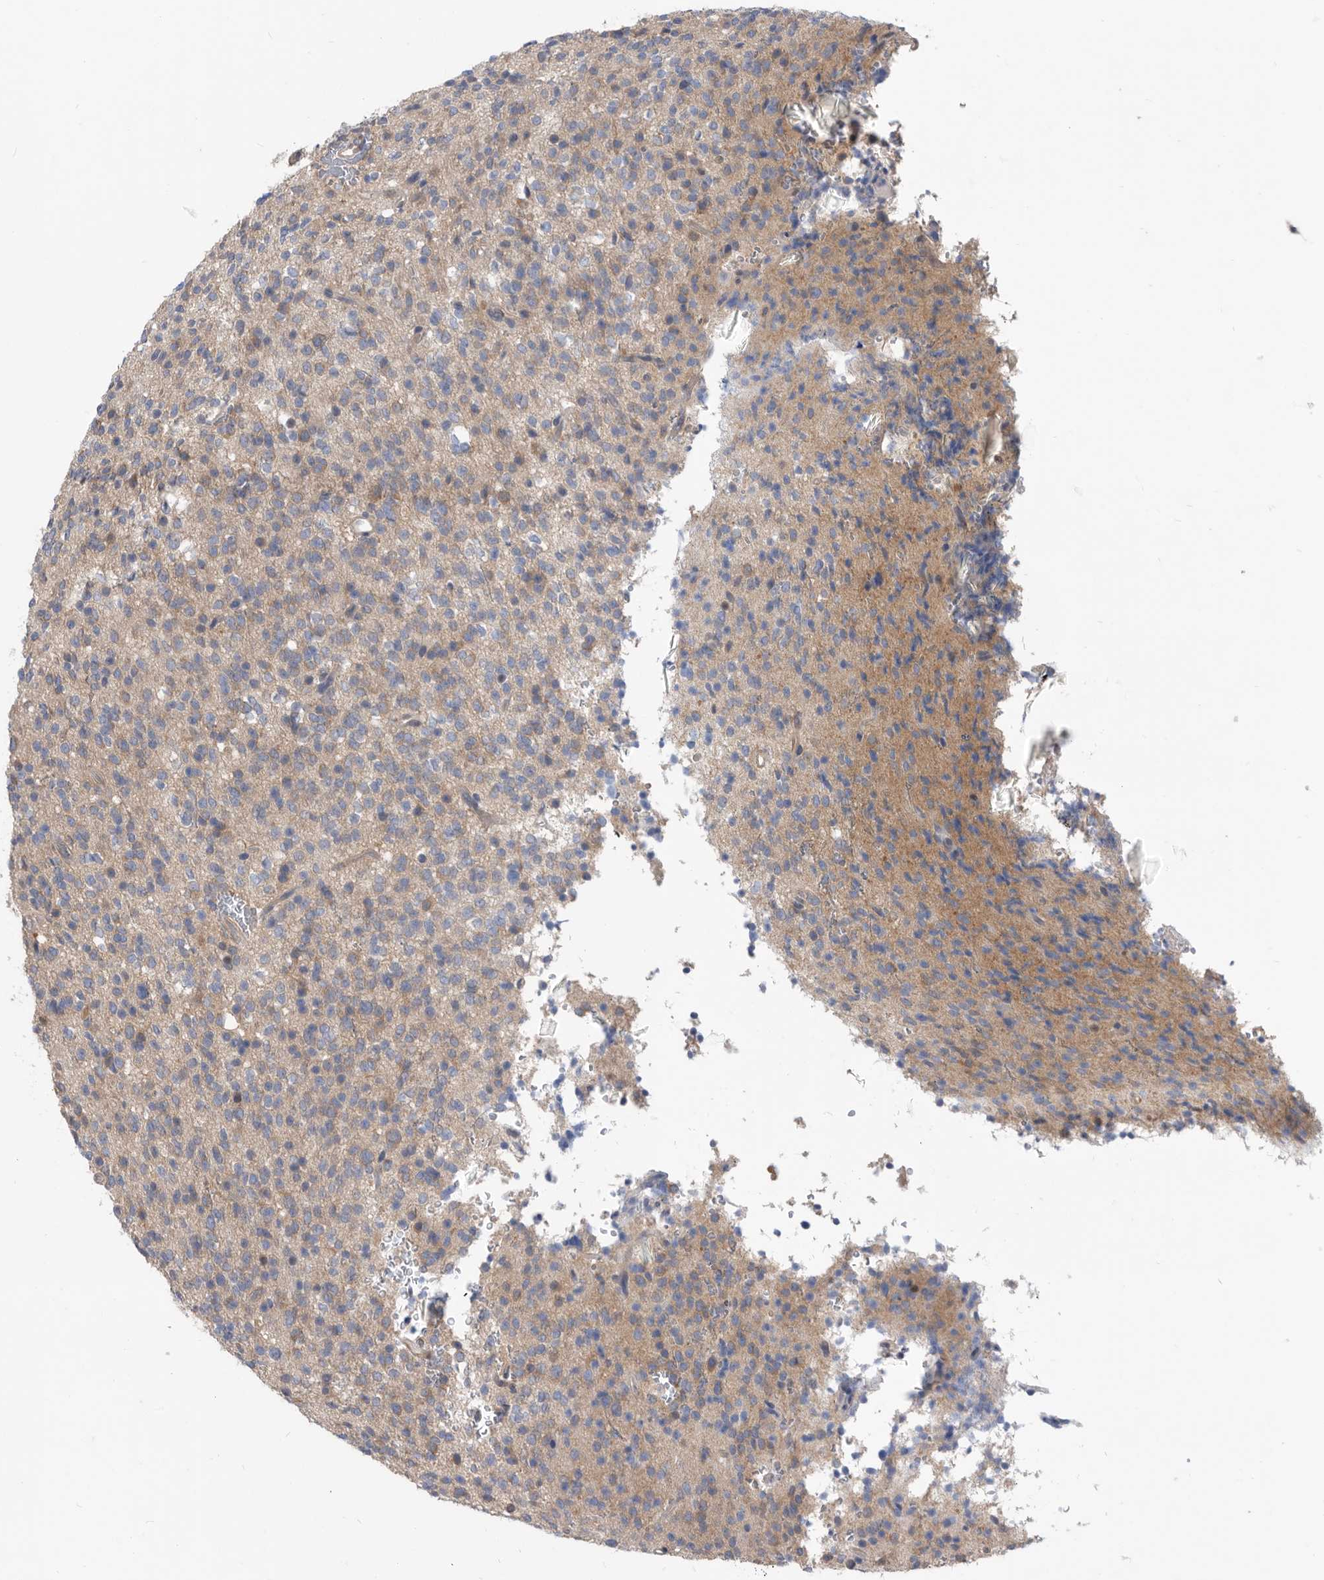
{"staining": {"intensity": "moderate", "quantity": "25%-75%", "location": "cytoplasmic/membranous"}, "tissue": "glioma", "cell_type": "Tumor cells", "image_type": "cancer", "snomed": [{"axis": "morphology", "description": "Glioma, malignant, High grade"}, {"axis": "topography", "description": "Brain"}], "caption": "This is a histology image of immunohistochemistry staining of malignant high-grade glioma, which shows moderate positivity in the cytoplasmic/membranous of tumor cells.", "gene": "CCT4", "patient": {"sex": "male", "age": 34}}